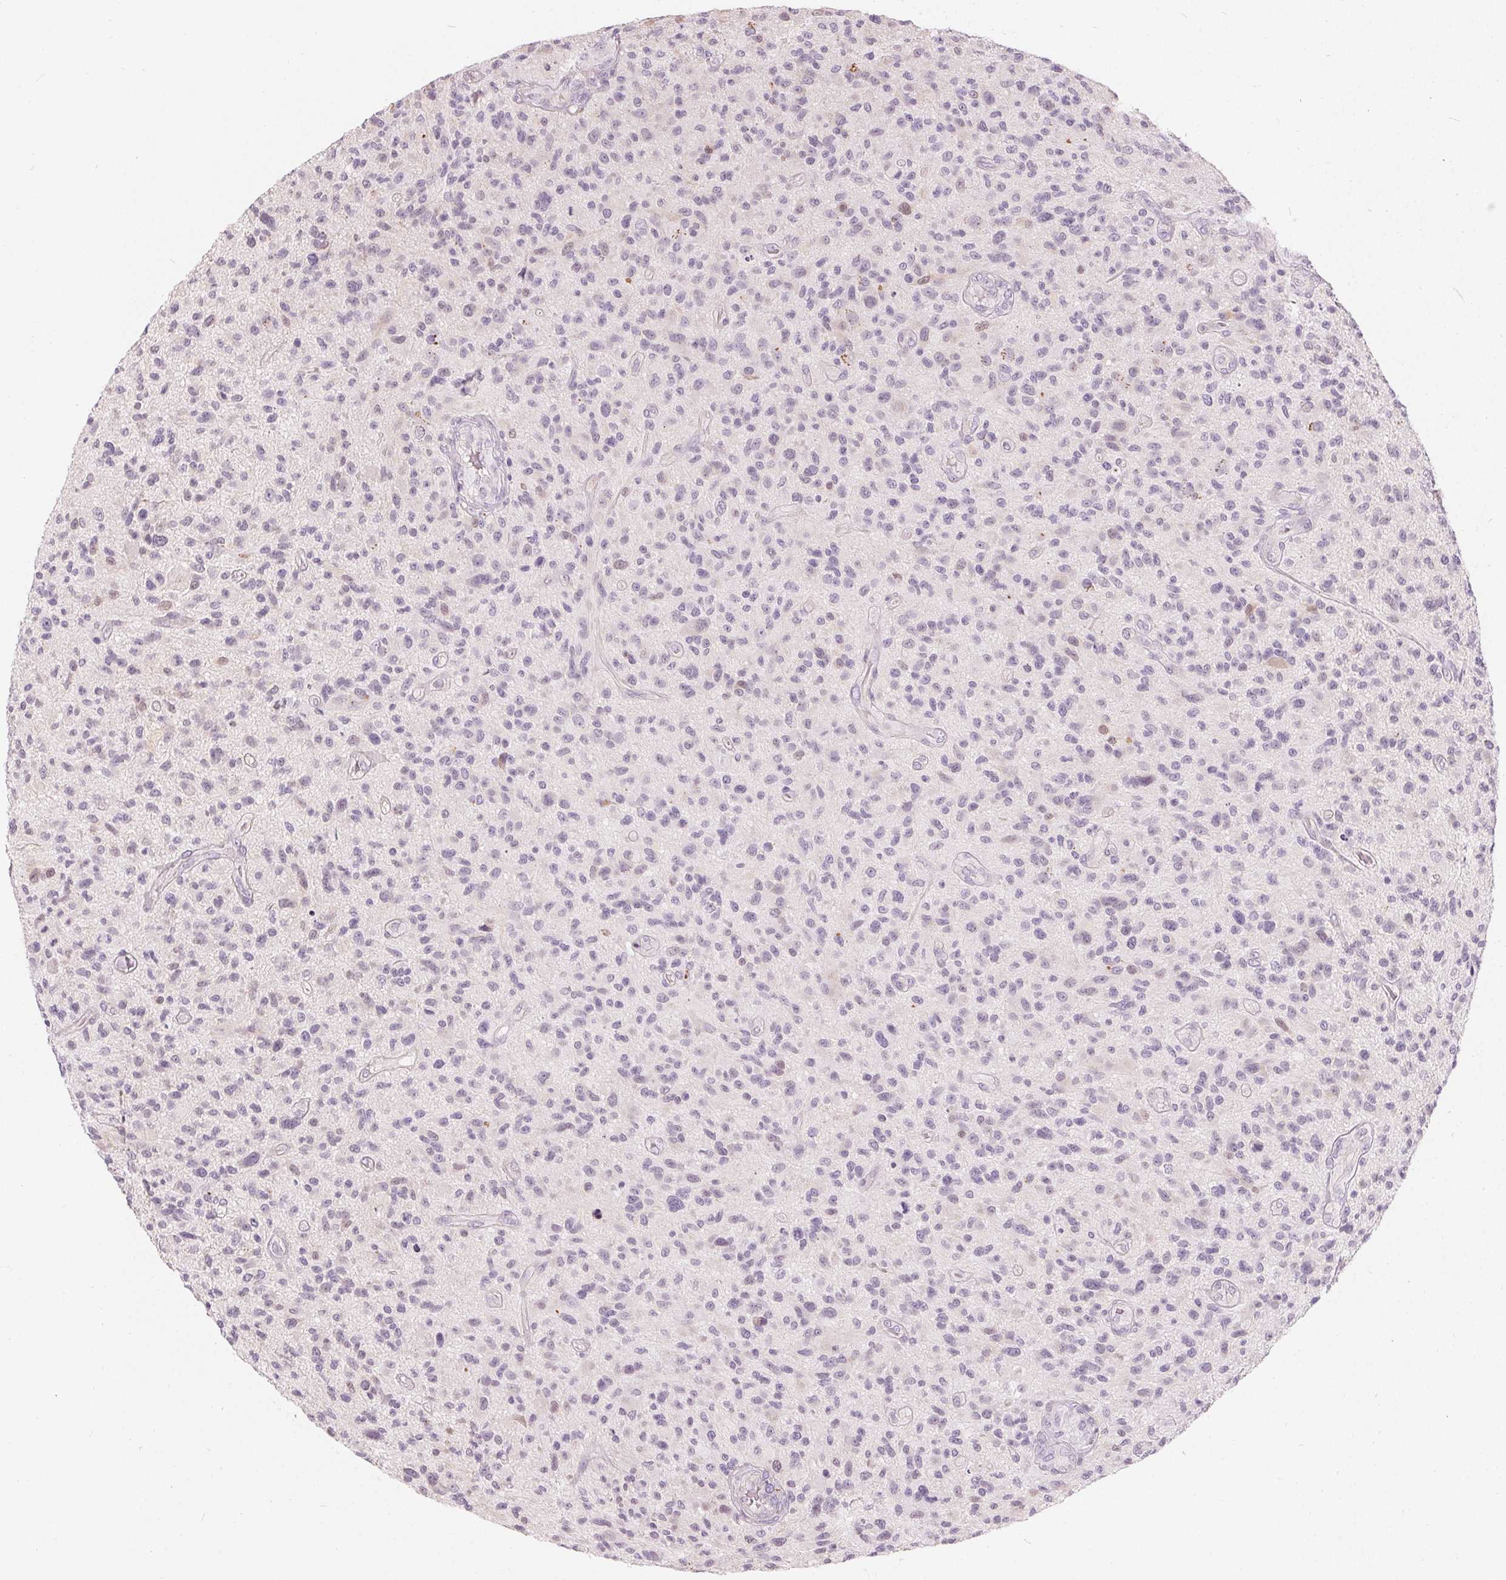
{"staining": {"intensity": "negative", "quantity": "none", "location": "none"}, "tissue": "glioma", "cell_type": "Tumor cells", "image_type": "cancer", "snomed": [{"axis": "morphology", "description": "Glioma, malignant, High grade"}, {"axis": "topography", "description": "Brain"}], "caption": "Glioma was stained to show a protein in brown. There is no significant staining in tumor cells.", "gene": "HOPX", "patient": {"sex": "male", "age": 47}}